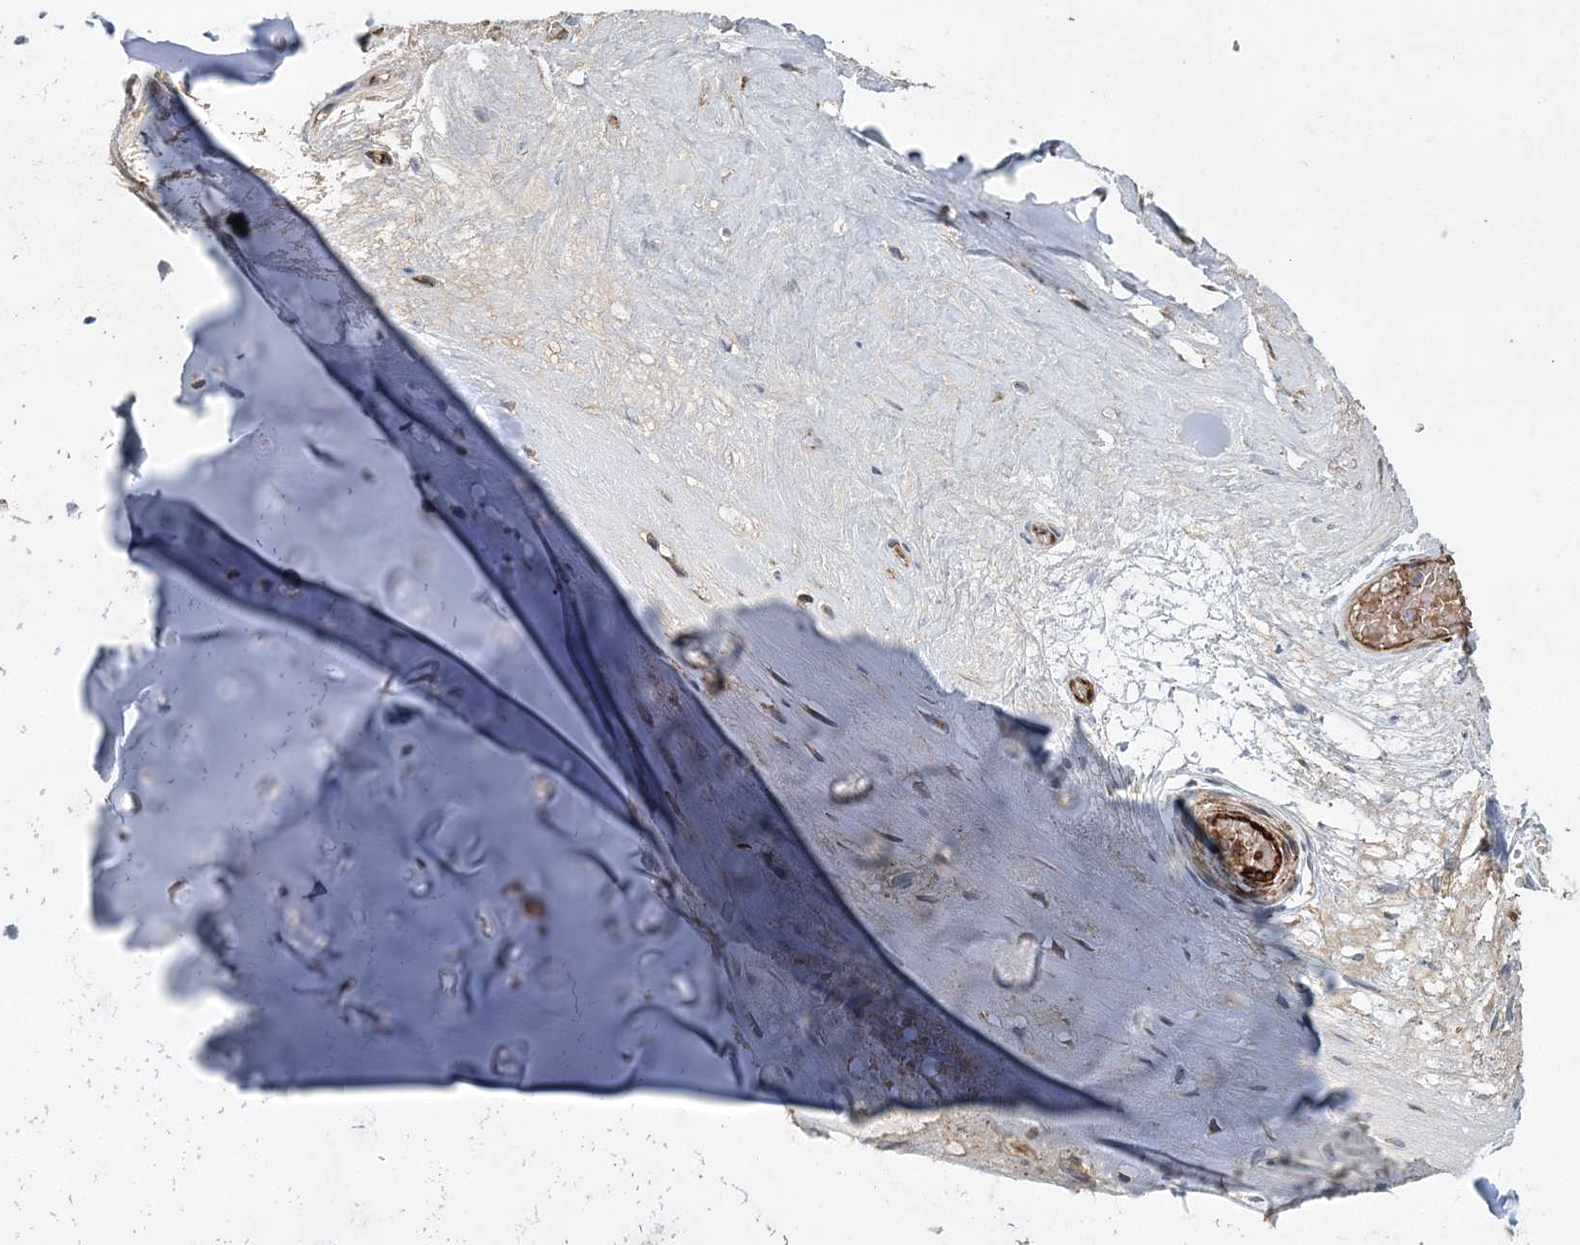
{"staining": {"intensity": "negative", "quantity": "none", "location": "none"}, "tissue": "adipose tissue", "cell_type": "Adipocytes", "image_type": "normal", "snomed": [{"axis": "morphology", "description": "Normal tissue, NOS"}, {"axis": "morphology", "description": "Basal cell carcinoma"}, {"axis": "topography", "description": "Cartilage tissue"}, {"axis": "topography", "description": "Nasopharynx"}, {"axis": "topography", "description": "Oral tissue"}], "caption": "Immunohistochemistry of unremarkable adipose tissue displays no positivity in adipocytes.", "gene": "CALN1", "patient": {"sex": "female", "age": 77}}